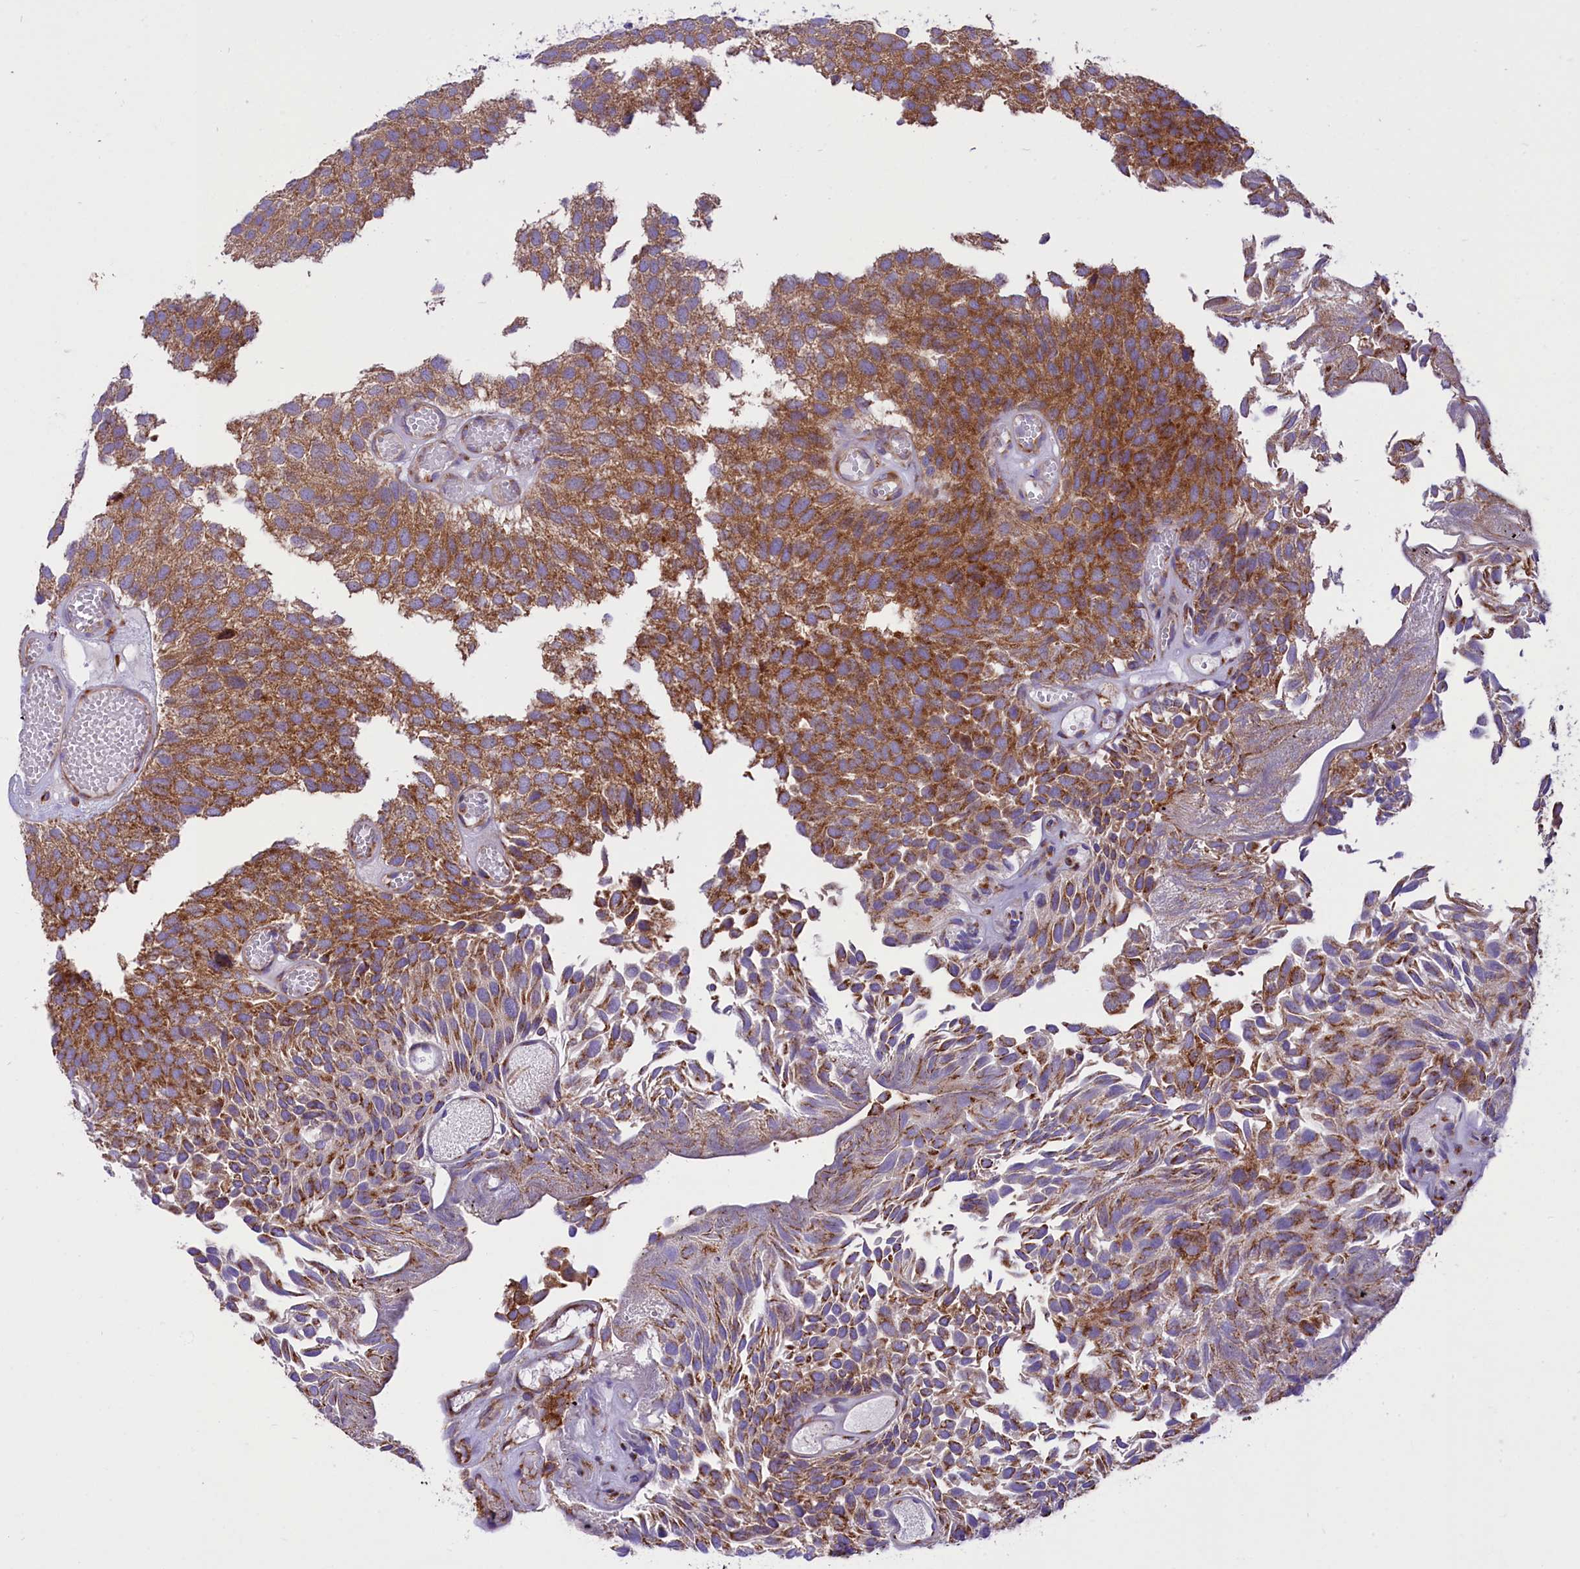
{"staining": {"intensity": "strong", "quantity": ">75%", "location": "cytoplasmic/membranous"}, "tissue": "urothelial cancer", "cell_type": "Tumor cells", "image_type": "cancer", "snomed": [{"axis": "morphology", "description": "Urothelial carcinoma, Low grade"}, {"axis": "topography", "description": "Urinary bladder"}], "caption": "Tumor cells reveal high levels of strong cytoplasmic/membranous staining in about >75% of cells in human urothelial cancer.", "gene": "PTPRU", "patient": {"sex": "male", "age": 89}}